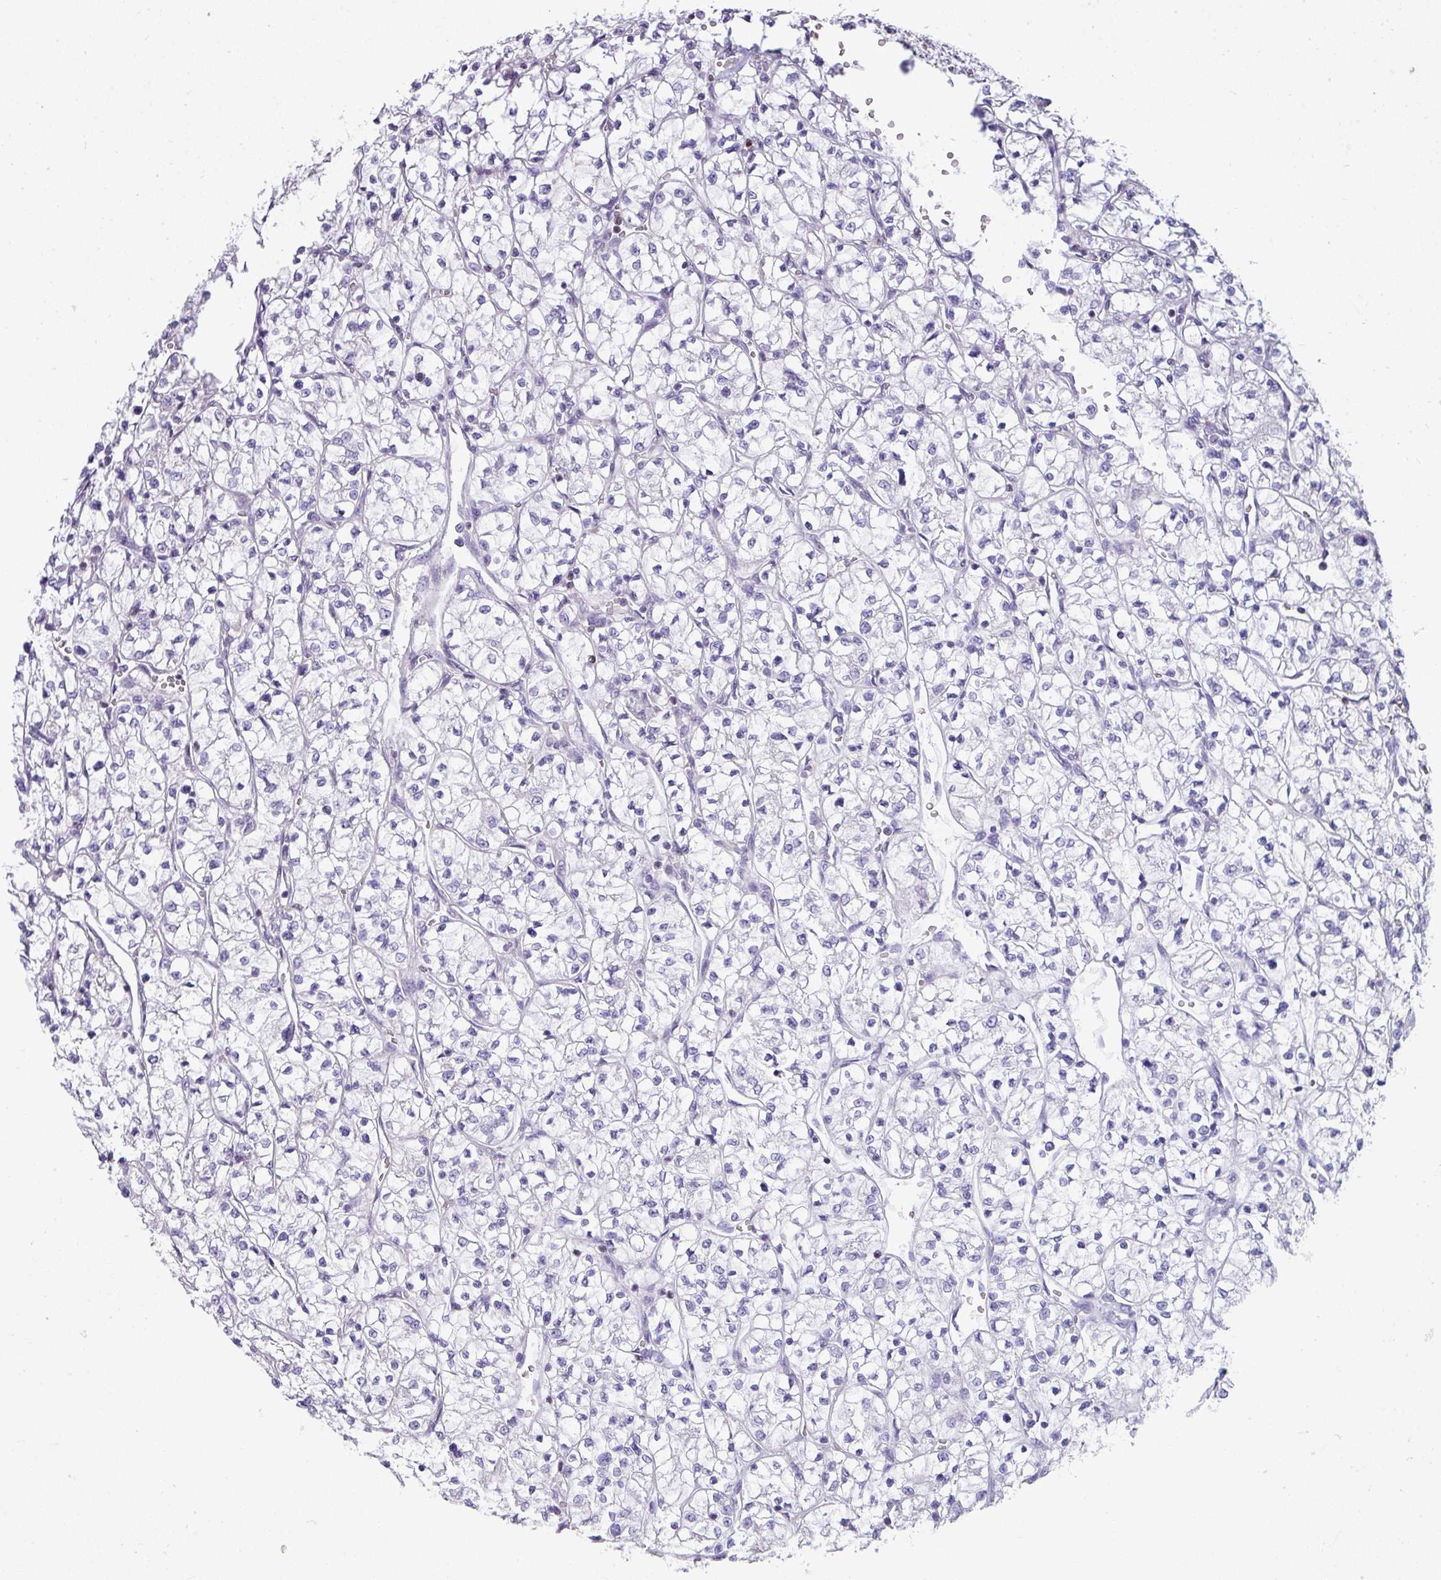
{"staining": {"intensity": "negative", "quantity": "none", "location": "none"}, "tissue": "renal cancer", "cell_type": "Tumor cells", "image_type": "cancer", "snomed": [{"axis": "morphology", "description": "Adenocarcinoma, NOS"}, {"axis": "topography", "description": "Kidney"}], "caption": "A histopathology image of human adenocarcinoma (renal) is negative for staining in tumor cells. (DAB IHC visualized using brightfield microscopy, high magnification).", "gene": "STAT5A", "patient": {"sex": "female", "age": 64}}